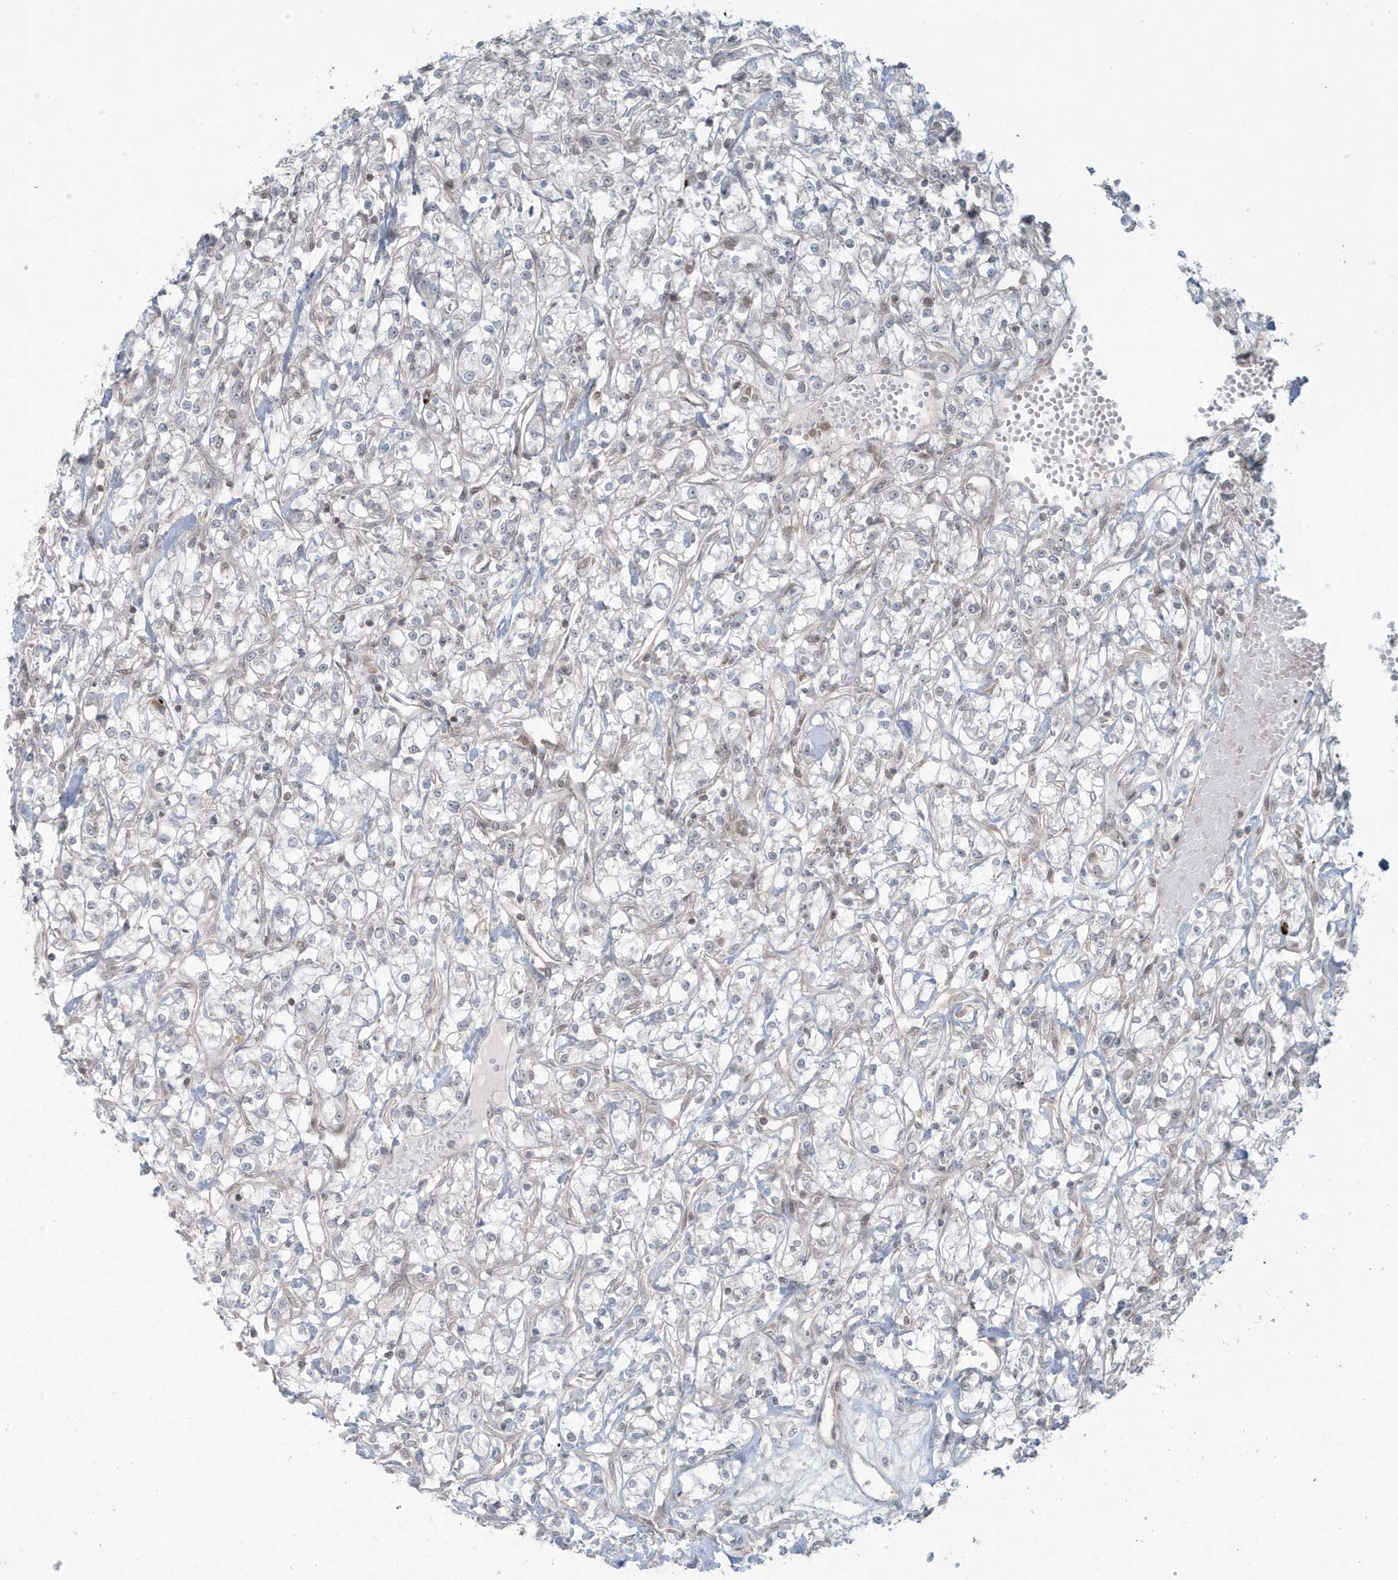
{"staining": {"intensity": "negative", "quantity": "none", "location": "none"}, "tissue": "renal cancer", "cell_type": "Tumor cells", "image_type": "cancer", "snomed": [{"axis": "morphology", "description": "Adenocarcinoma, NOS"}, {"axis": "topography", "description": "Kidney"}], "caption": "Protein analysis of renal cancer (adenocarcinoma) demonstrates no significant positivity in tumor cells.", "gene": "C1orf52", "patient": {"sex": "female", "age": 59}}